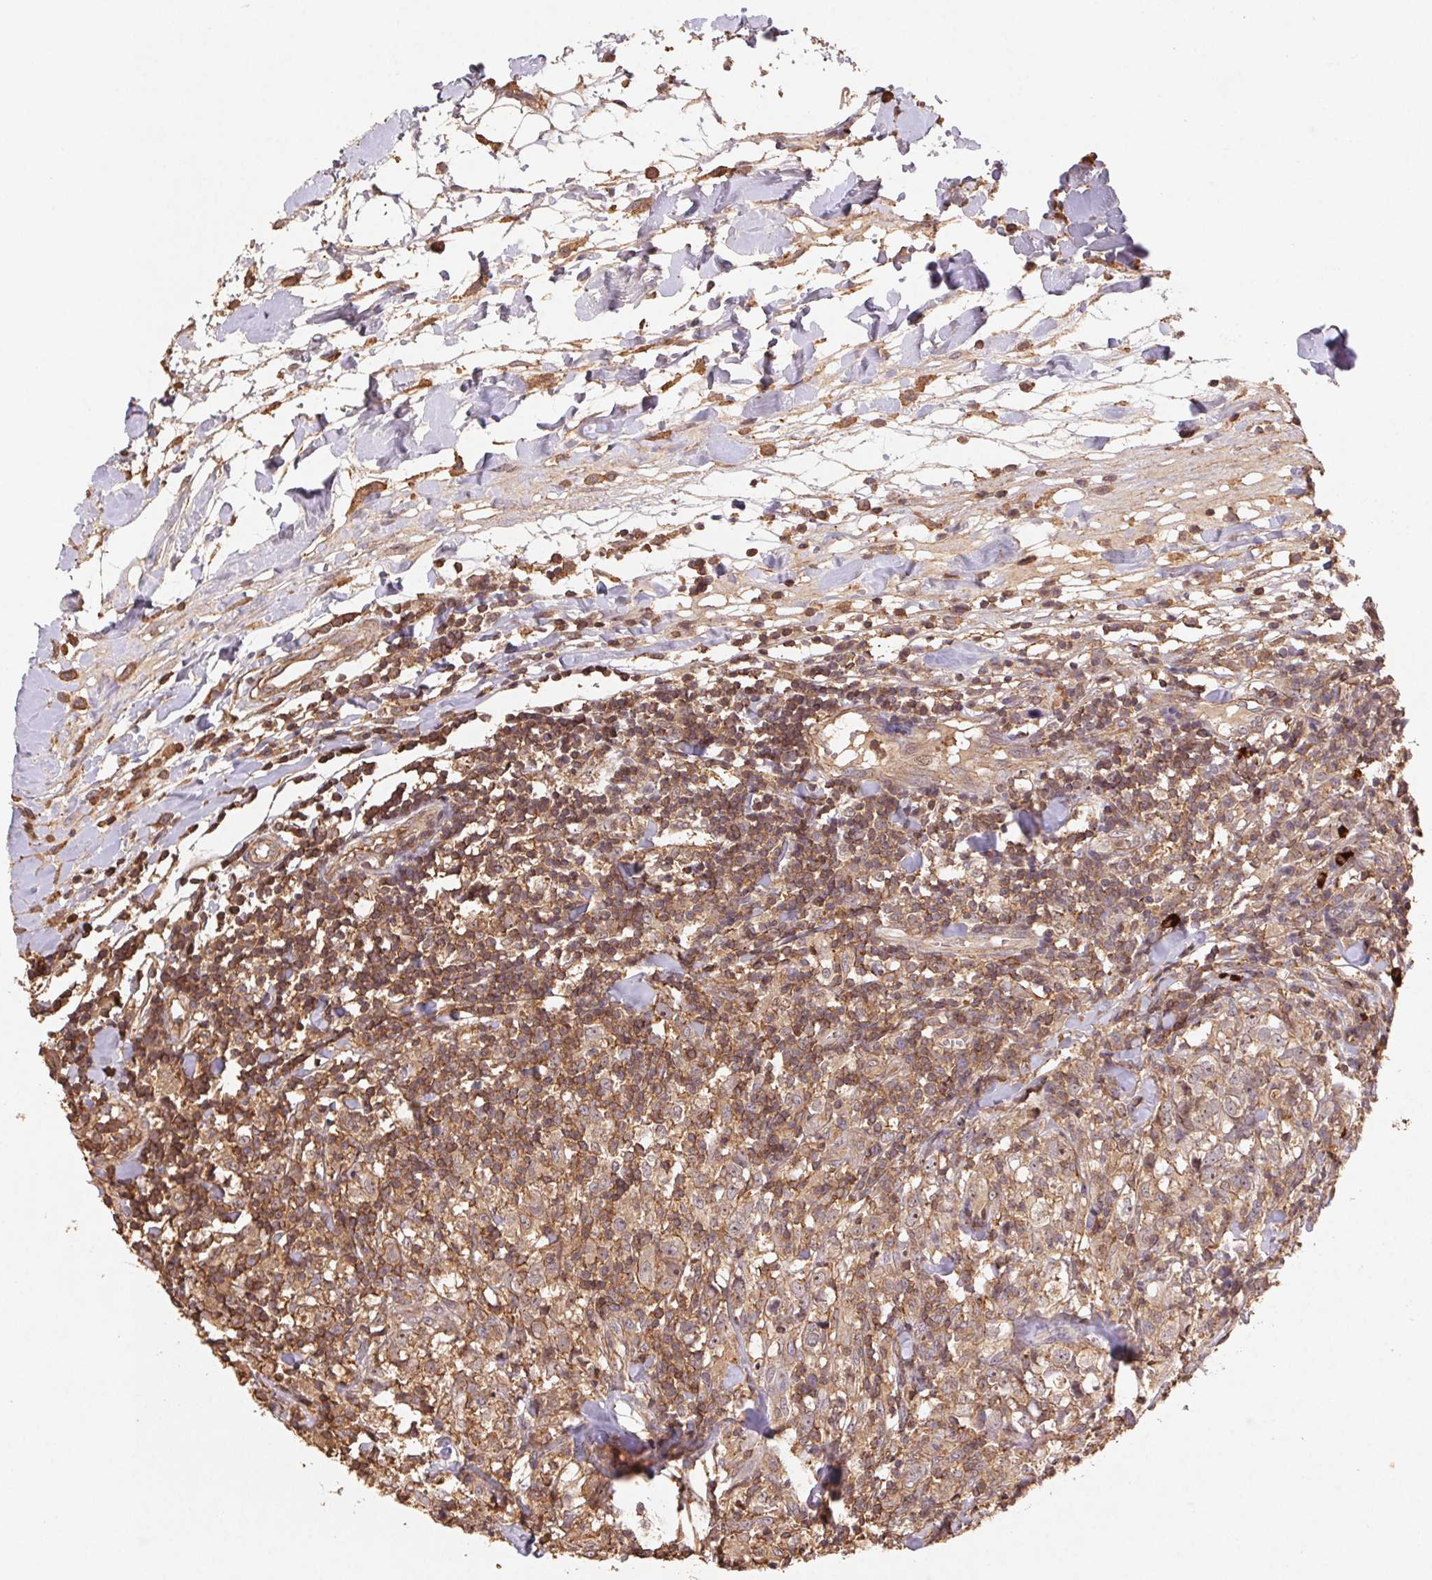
{"staining": {"intensity": "weak", "quantity": ">75%", "location": "cytoplasmic/membranous"}, "tissue": "breast cancer", "cell_type": "Tumor cells", "image_type": "cancer", "snomed": [{"axis": "morphology", "description": "Duct carcinoma"}, {"axis": "topography", "description": "Breast"}], "caption": "IHC staining of breast cancer, which reveals low levels of weak cytoplasmic/membranous positivity in about >75% of tumor cells indicating weak cytoplasmic/membranous protein staining. The staining was performed using DAB (brown) for protein detection and nuclei were counterstained in hematoxylin (blue).", "gene": "ATG10", "patient": {"sex": "female", "age": 30}}